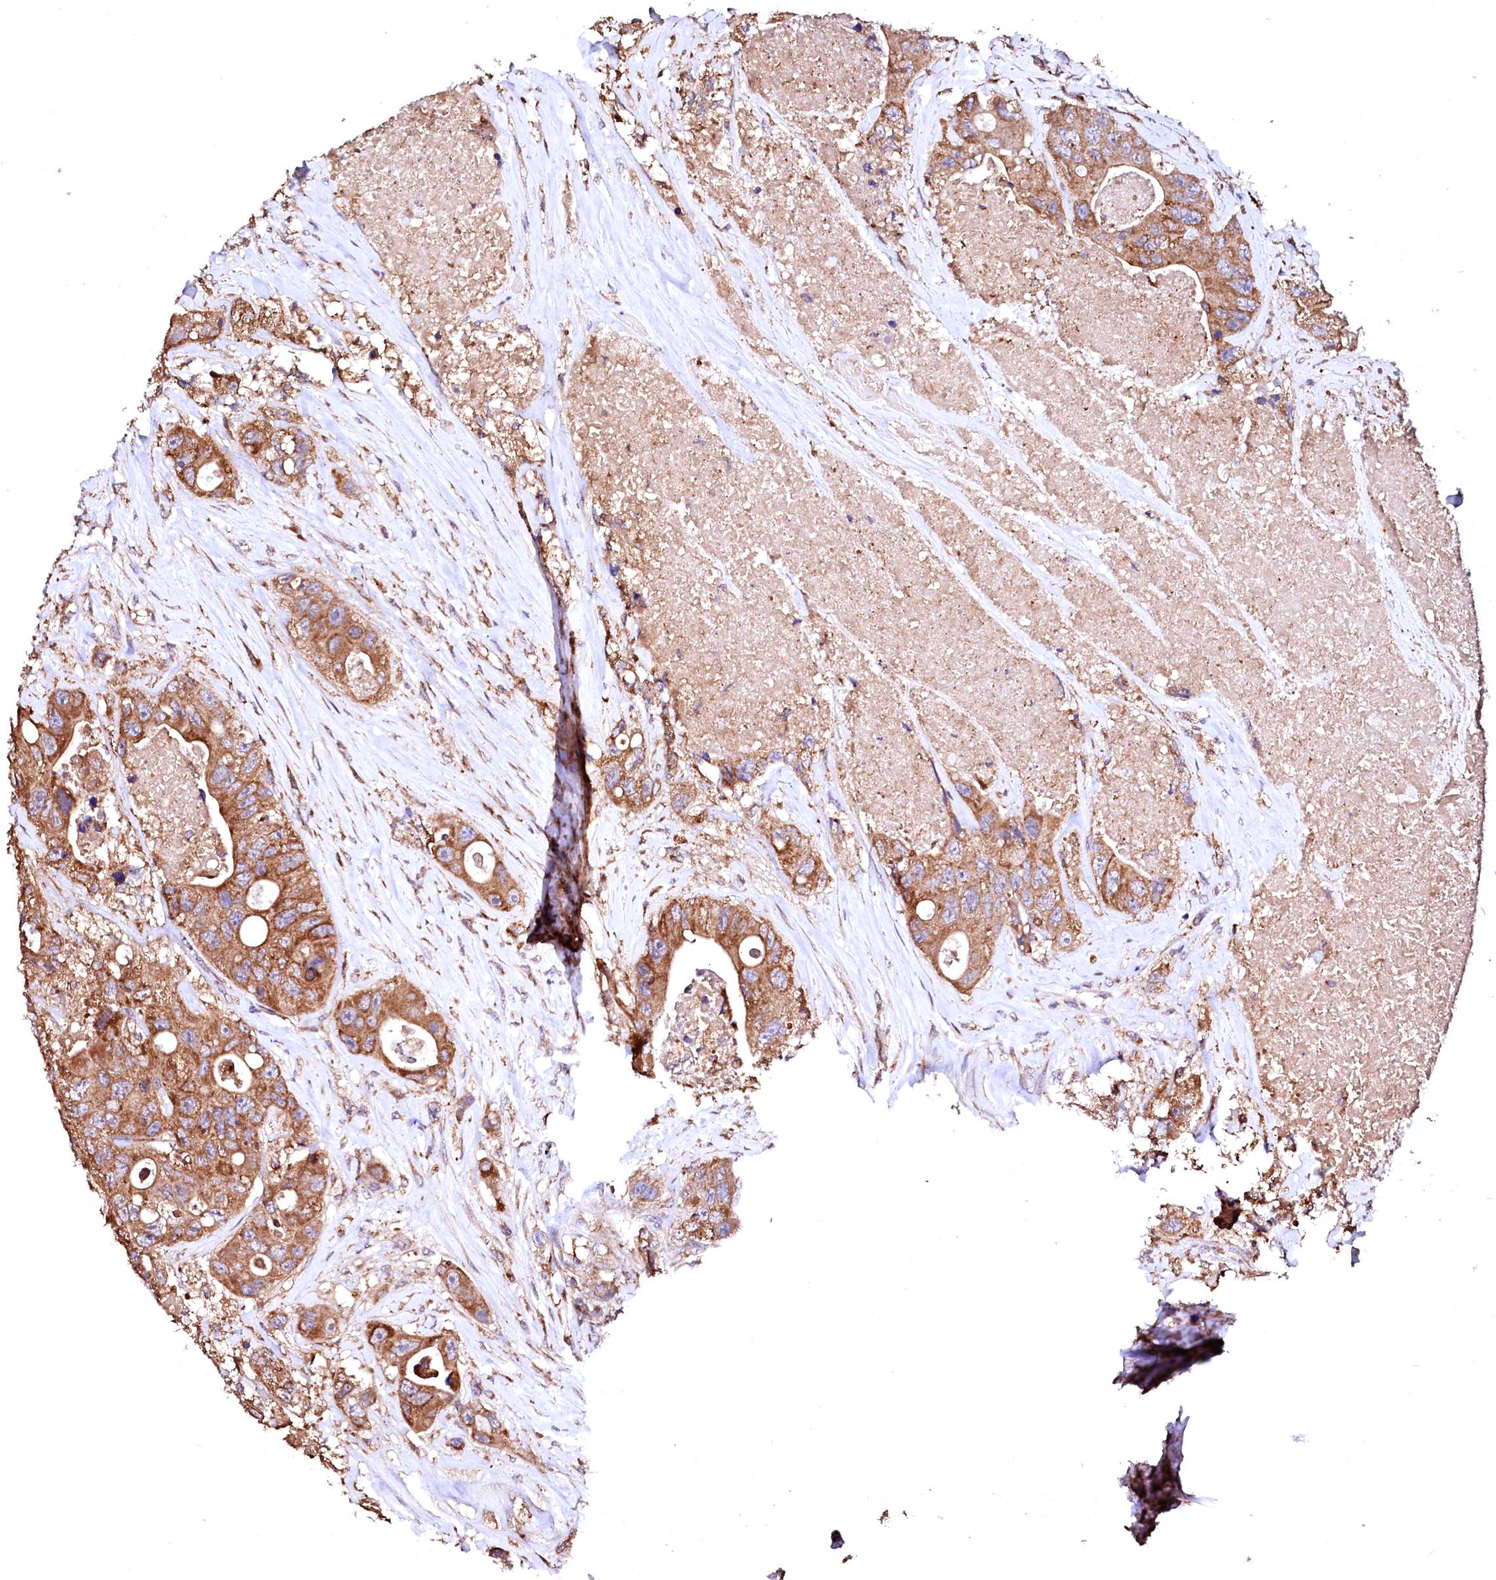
{"staining": {"intensity": "moderate", "quantity": ">75%", "location": "cytoplasmic/membranous"}, "tissue": "colorectal cancer", "cell_type": "Tumor cells", "image_type": "cancer", "snomed": [{"axis": "morphology", "description": "Adenocarcinoma, NOS"}, {"axis": "topography", "description": "Colon"}], "caption": "High-power microscopy captured an immunohistochemistry photomicrograph of adenocarcinoma (colorectal), revealing moderate cytoplasmic/membranous staining in about >75% of tumor cells.", "gene": "ST3GAL1", "patient": {"sex": "female", "age": 46}}